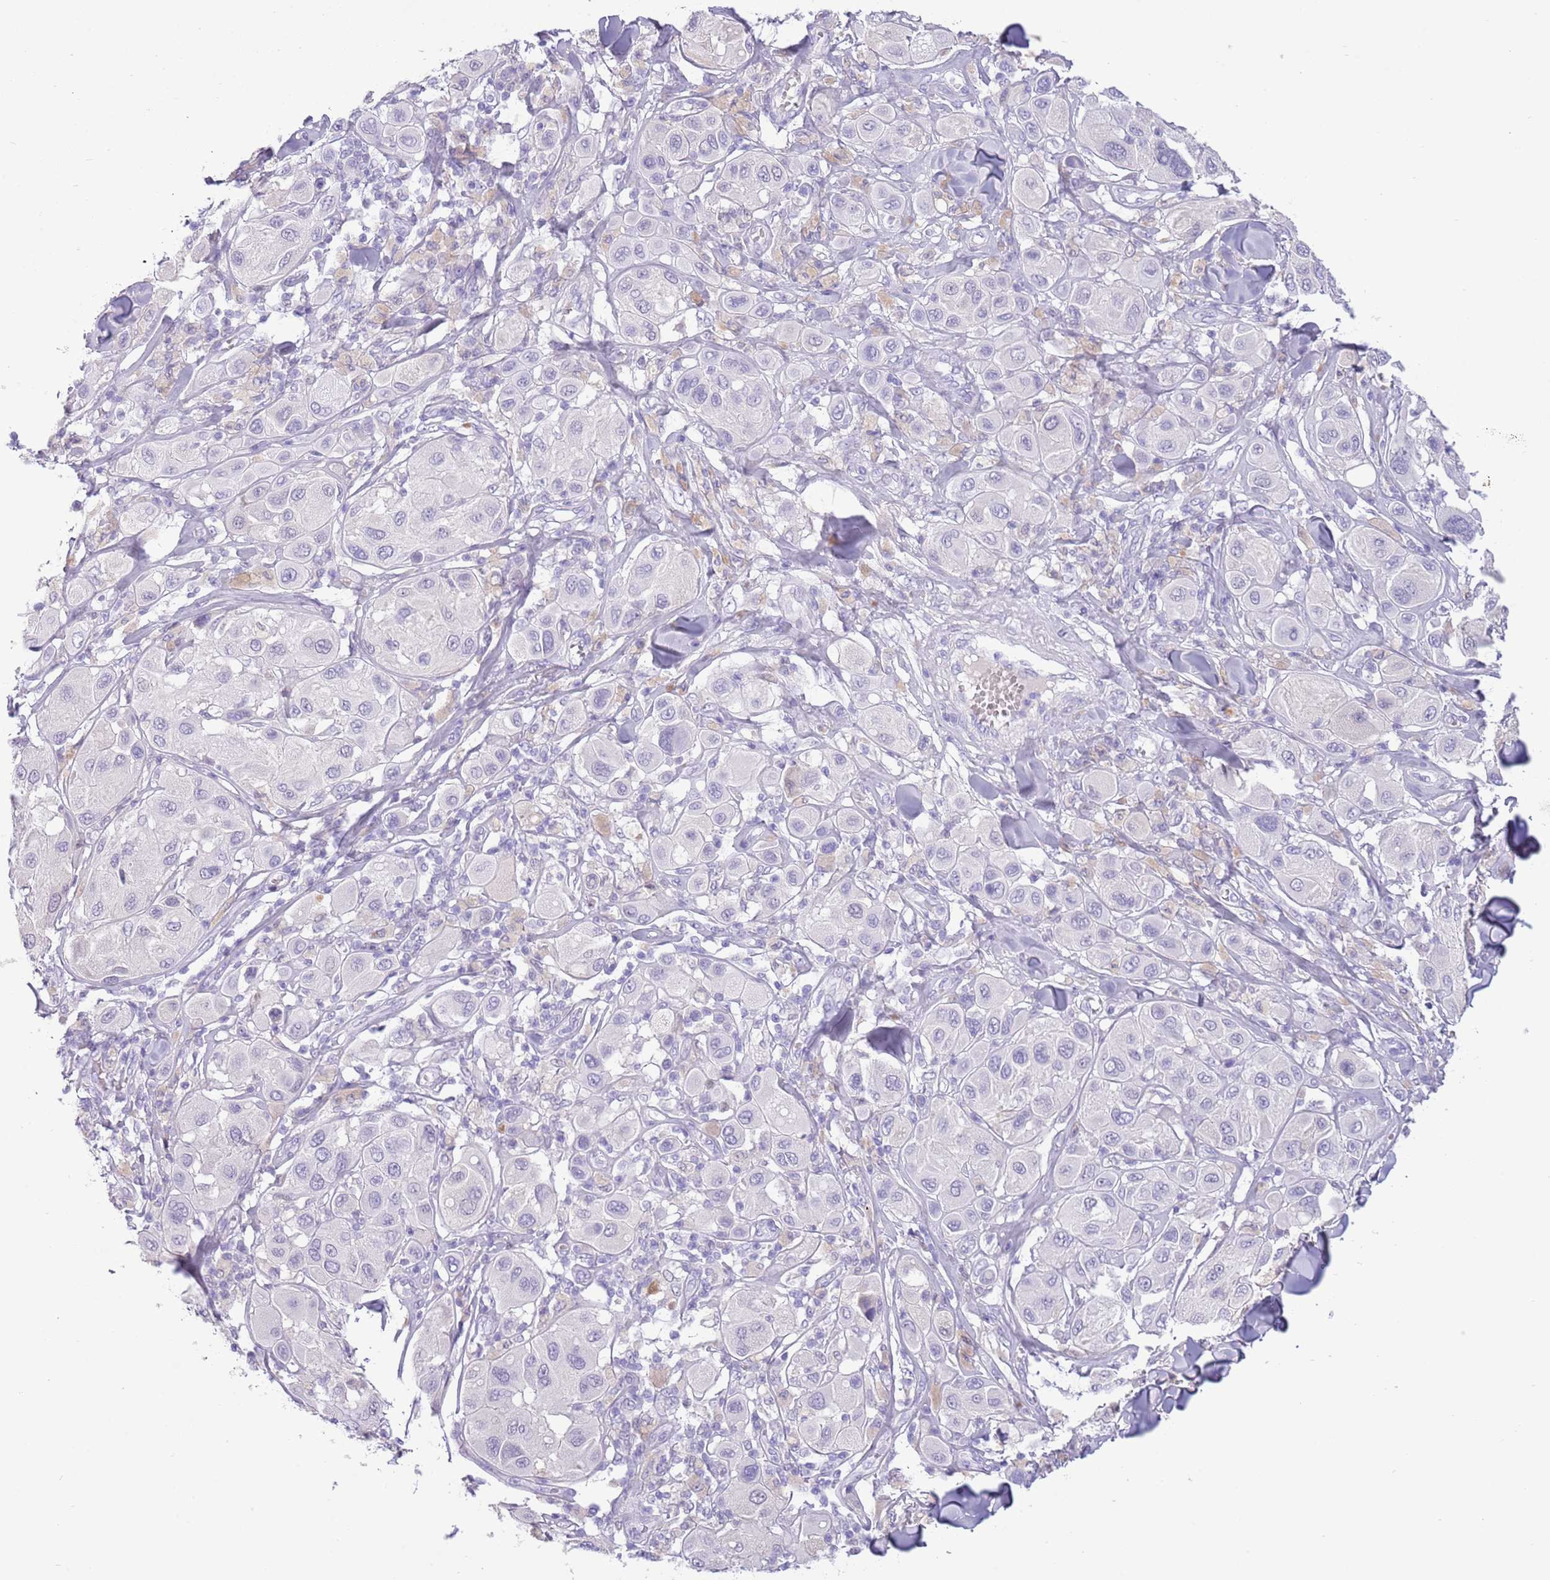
{"staining": {"intensity": "negative", "quantity": "none", "location": "none"}, "tissue": "melanoma", "cell_type": "Tumor cells", "image_type": "cancer", "snomed": [{"axis": "morphology", "description": "Malignant melanoma, Metastatic site"}, {"axis": "topography", "description": "Skin"}], "caption": "Immunohistochemical staining of human melanoma reveals no significant staining in tumor cells.", "gene": "TOX2", "patient": {"sex": "male", "age": 41}}